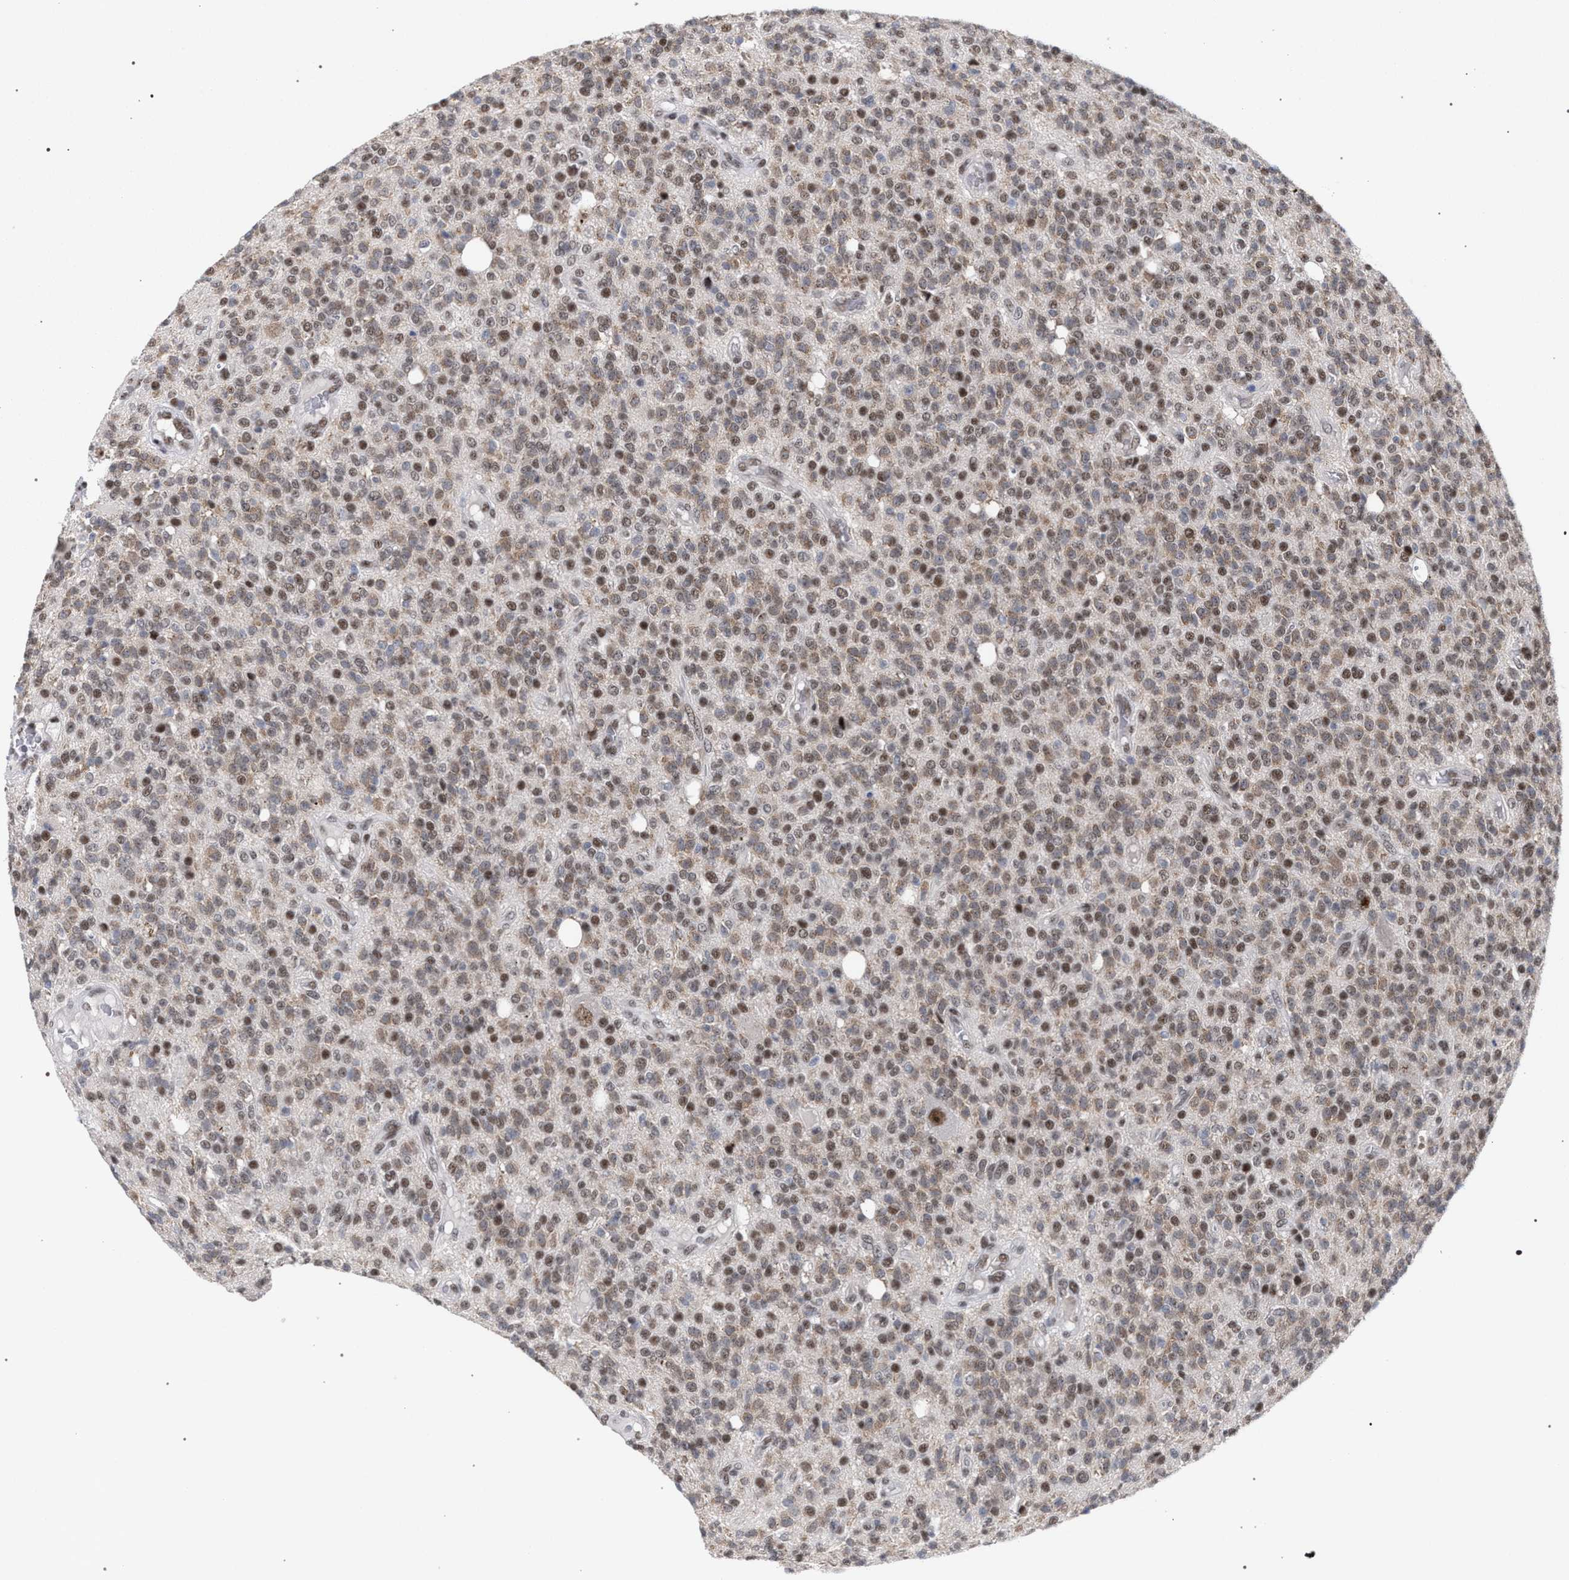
{"staining": {"intensity": "moderate", "quantity": "25%-75%", "location": "nuclear"}, "tissue": "glioma", "cell_type": "Tumor cells", "image_type": "cancer", "snomed": [{"axis": "morphology", "description": "Glioma, malignant, High grade"}, {"axis": "topography", "description": "Brain"}], "caption": "Immunohistochemistry (IHC) histopathology image of neoplastic tissue: human glioma stained using immunohistochemistry exhibits medium levels of moderate protein expression localized specifically in the nuclear of tumor cells, appearing as a nuclear brown color.", "gene": "SCAF4", "patient": {"sex": "male", "age": 34}}